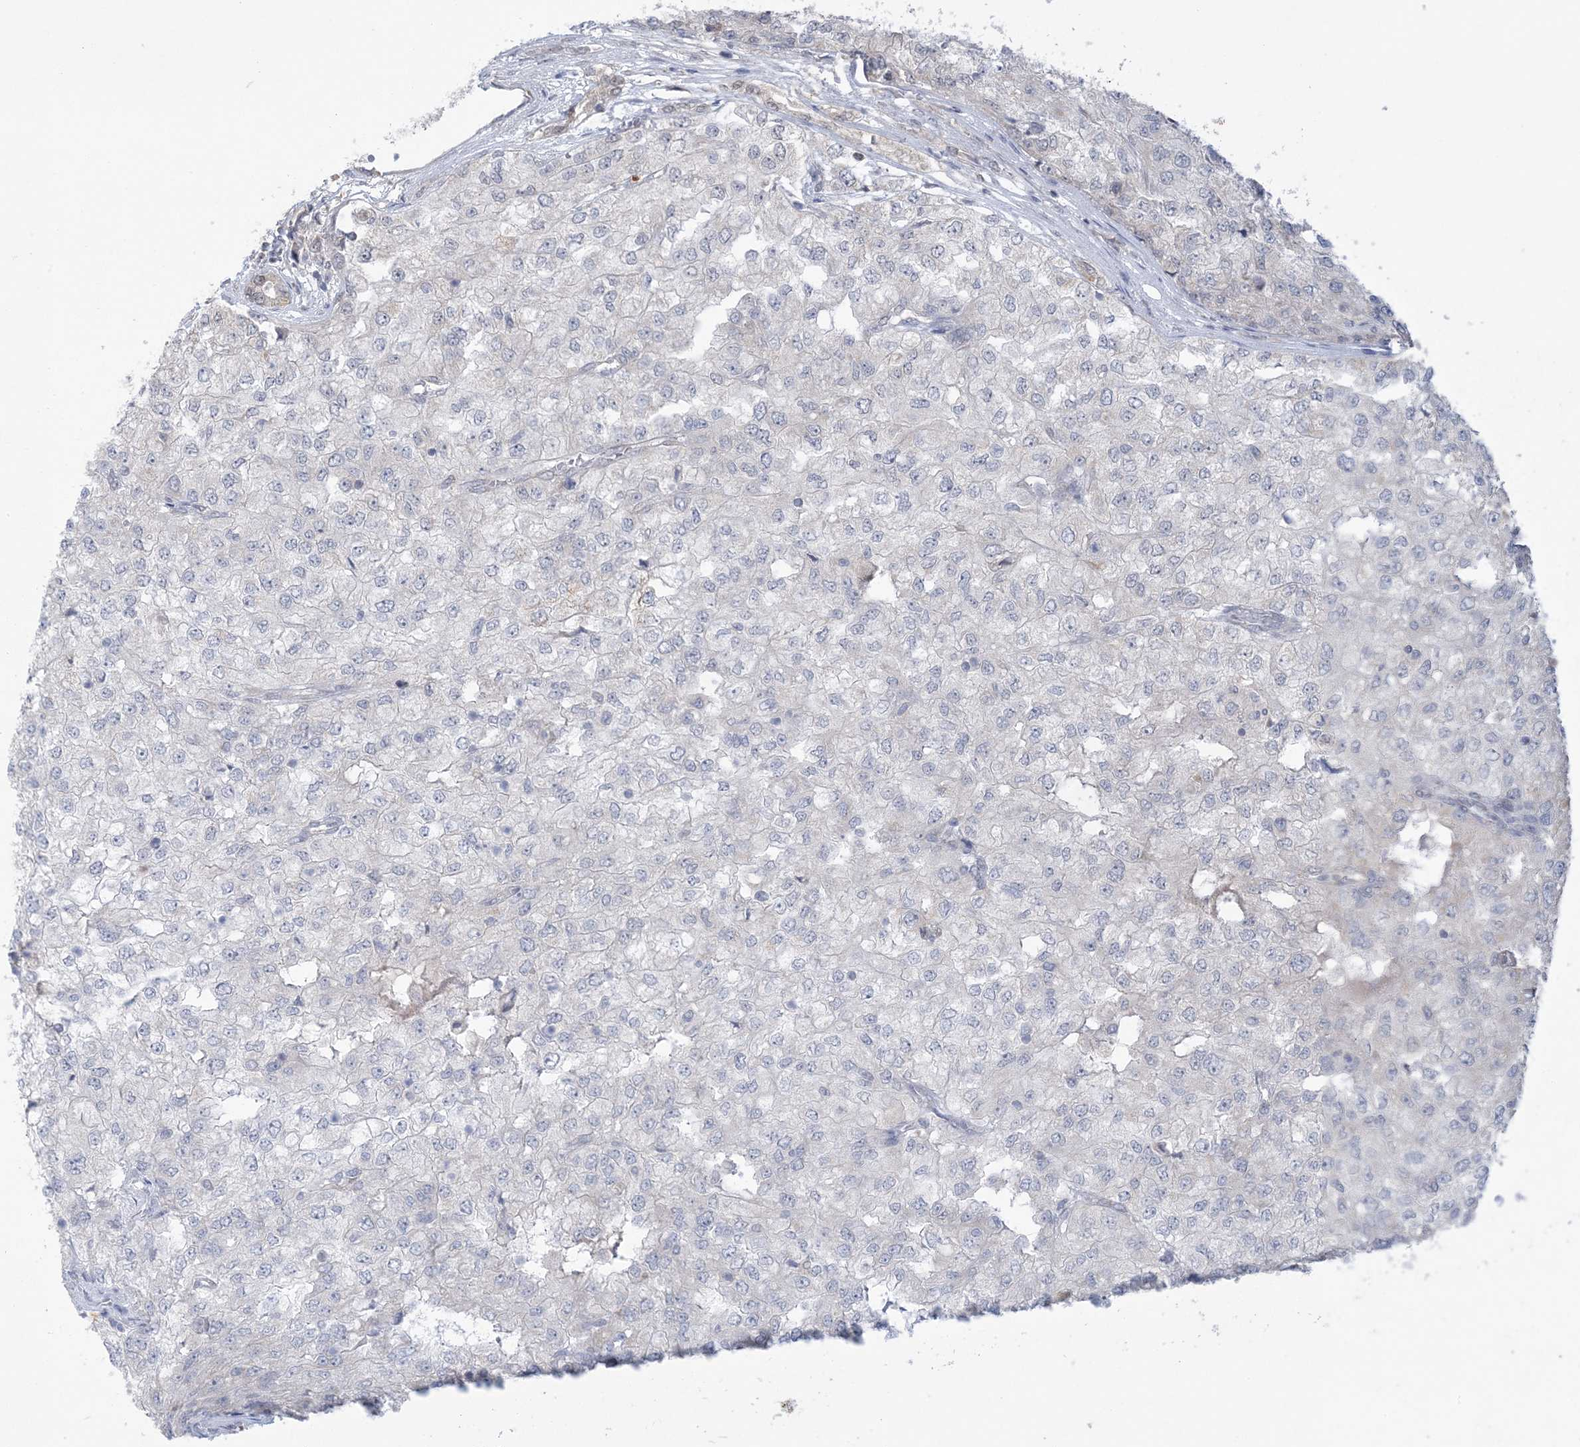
{"staining": {"intensity": "negative", "quantity": "none", "location": "none"}, "tissue": "renal cancer", "cell_type": "Tumor cells", "image_type": "cancer", "snomed": [{"axis": "morphology", "description": "Adenocarcinoma, NOS"}, {"axis": "topography", "description": "Kidney"}], "caption": "Immunohistochemical staining of human renal adenocarcinoma displays no significant staining in tumor cells. (DAB immunohistochemistry (IHC), high magnification).", "gene": "TRMT10C", "patient": {"sex": "female", "age": 54}}